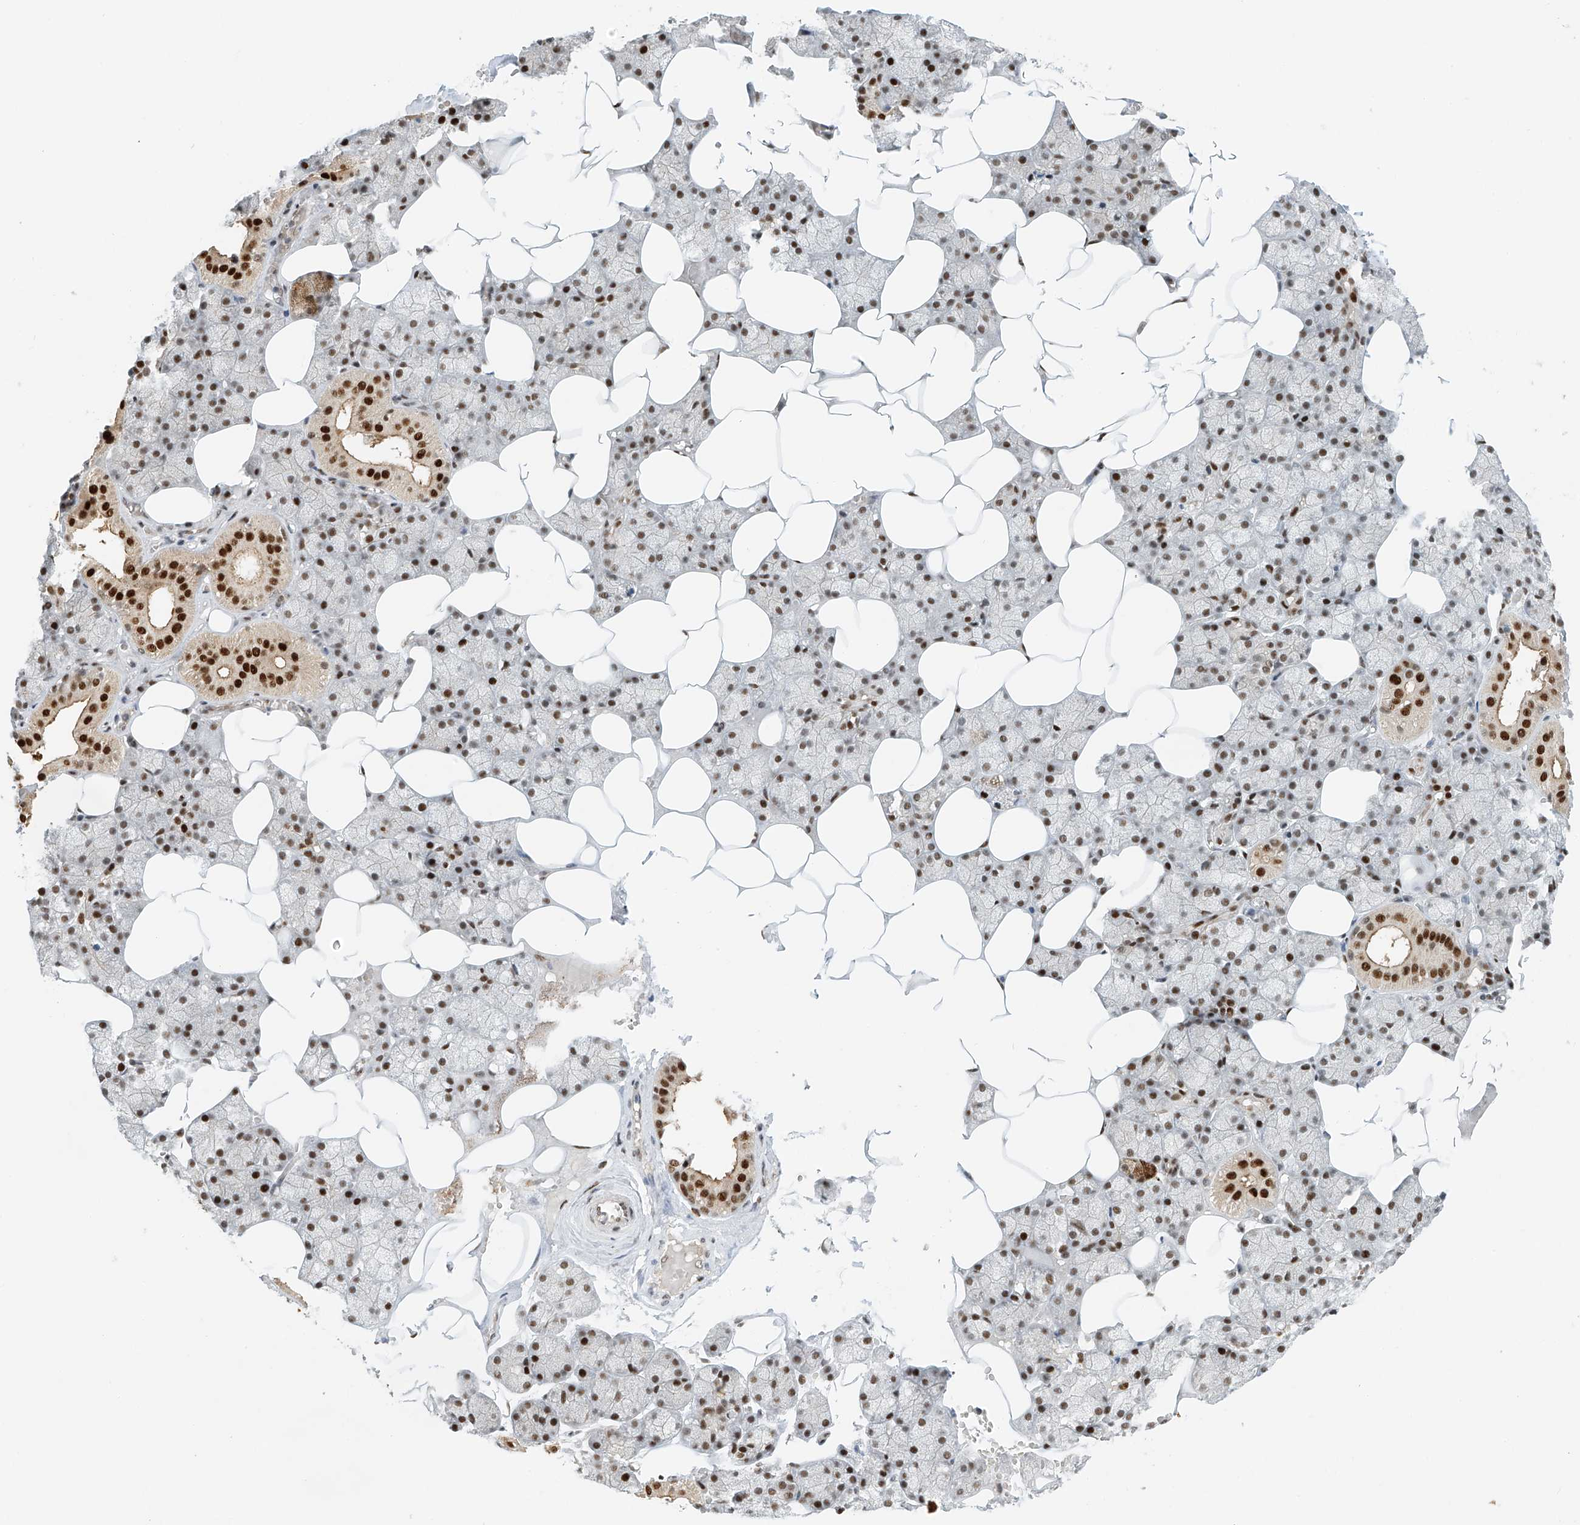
{"staining": {"intensity": "strong", "quantity": "25%-75%", "location": "nuclear"}, "tissue": "salivary gland", "cell_type": "Glandular cells", "image_type": "normal", "snomed": [{"axis": "morphology", "description": "Normal tissue, NOS"}, {"axis": "topography", "description": "Salivary gland"}], "caption": "The micrograph demonstrates a brown stain indicating the presence of a protein in the nuclear of glandular cells in salivary gland.", "gene": "ZNF514", "patient": {"sex": "male", "age": 62}}